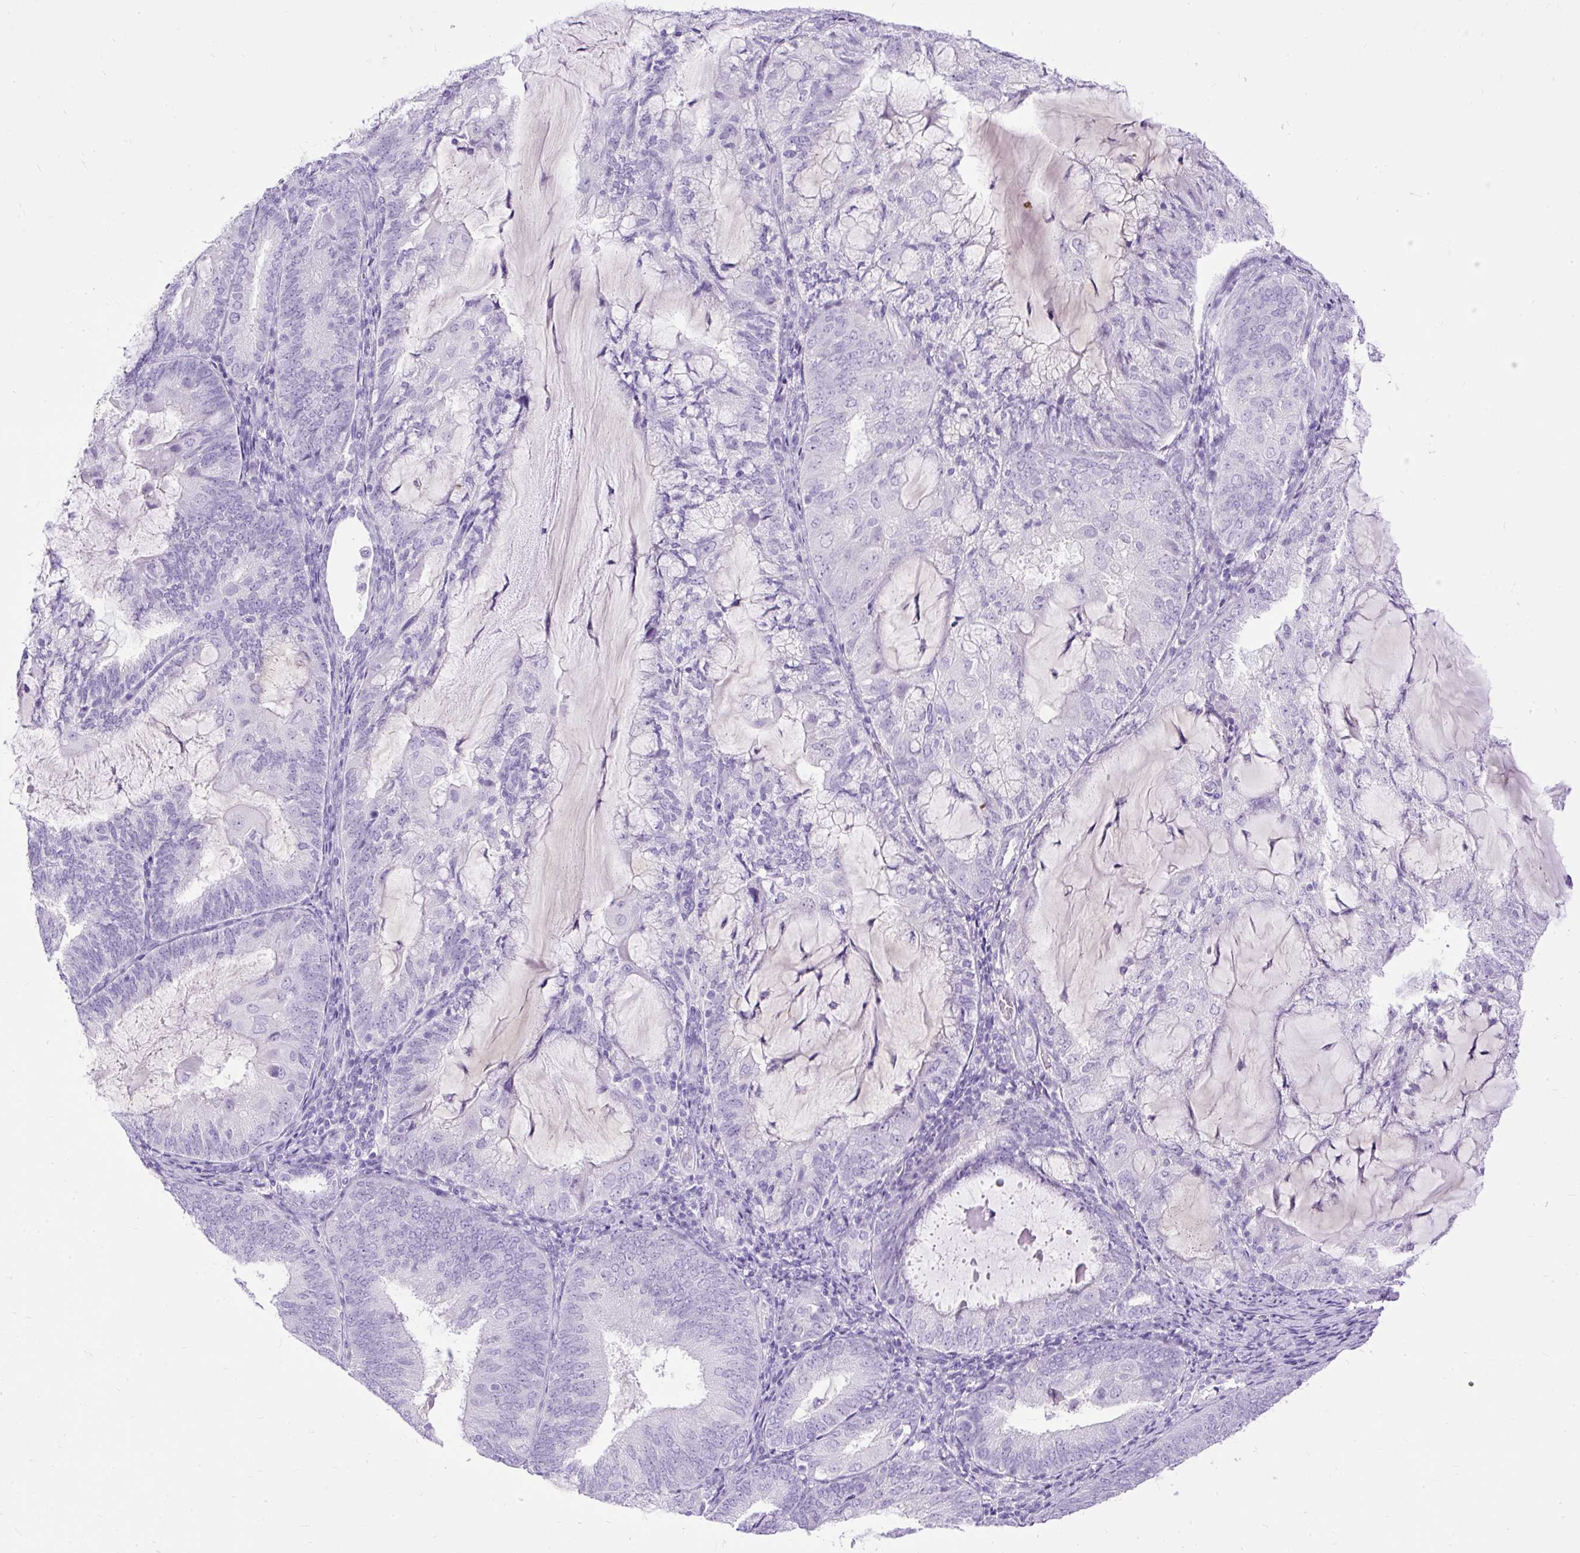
{"staining": {"intensity": "negative", "quantity": "none", "location": "none"}, "tissue": "endometrial cancer", "cell_type": "Tumor cells", "image_type": "cancer", "snomed": [{"axis": "morphology", "description": "Adenocarcinoma, NOS"}, {"axis": "topography", "description": "Endometrium"}], "caption": "High power microscopy micrograph of an immunohistochemistry (IHC) image of adenocarcinoma (endometrial), revealing no significant positivity in tumor cells. Brightfield microscopy of immunohistochemistry stained with DAB (brown) and hematoxylin (blue), captured at high magnification.", "gene": "HEY1", "patient": {"sex": "female", "age": 81}}